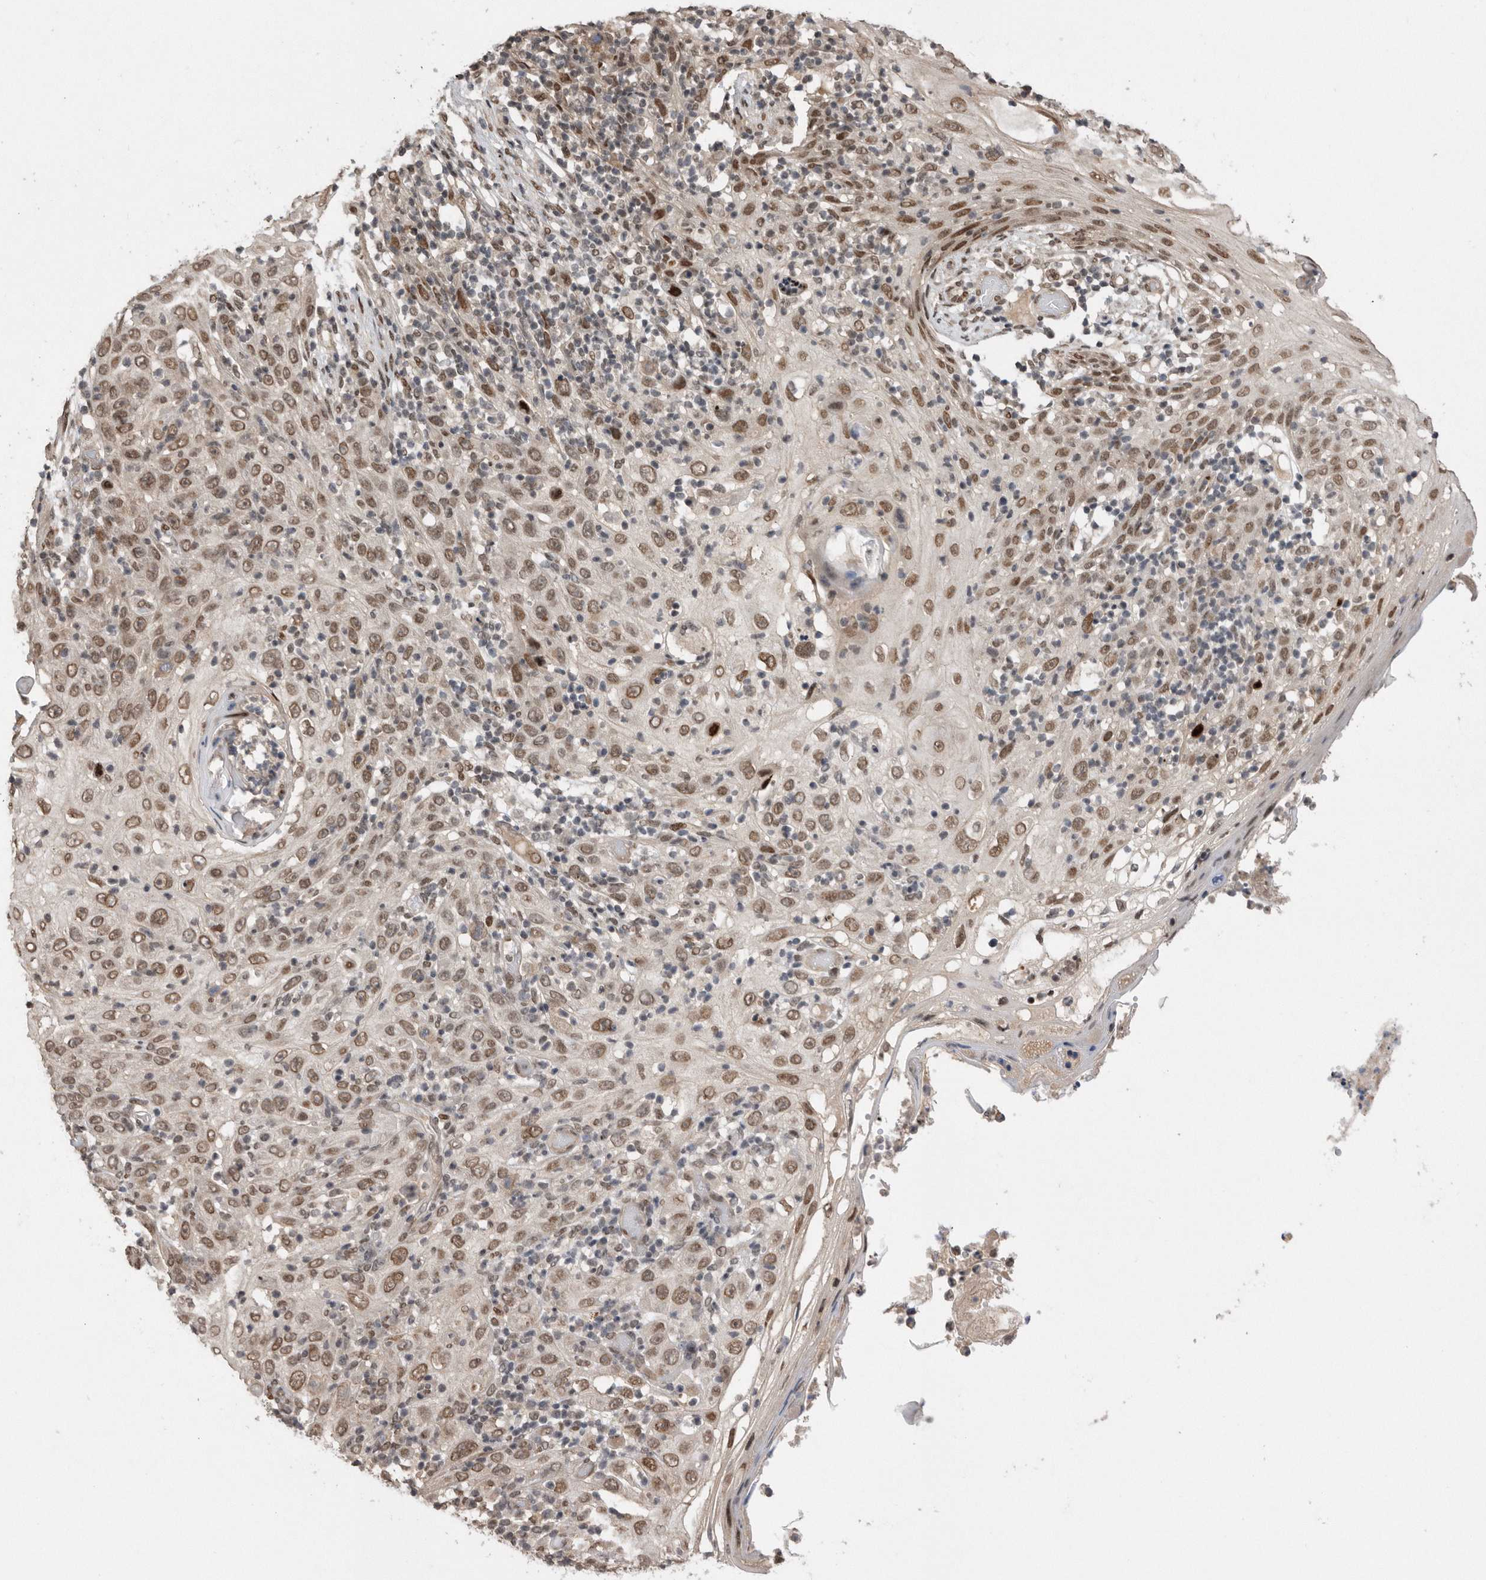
{"staining": {"intensity": "moderate", "quantity": ">75%", "location": "nuclear"}, "tissue": "skin cancer", "cell_type": "Tumor cells", "image_type": "cancer", "snomed": [{"axis": "morphology", "description": "Squamous cell carcinoma, NOS"}, {"axis": "topography", "description": "Skin"}], "caption": "Immunohistochemical staining of human skin squamous cell carcinoma demonstrates moderate nuclear protein positivity in approximately >75% of tumor cells.", "gene": "TDRD3", "patient": {"sex": "female", "age": 88}}